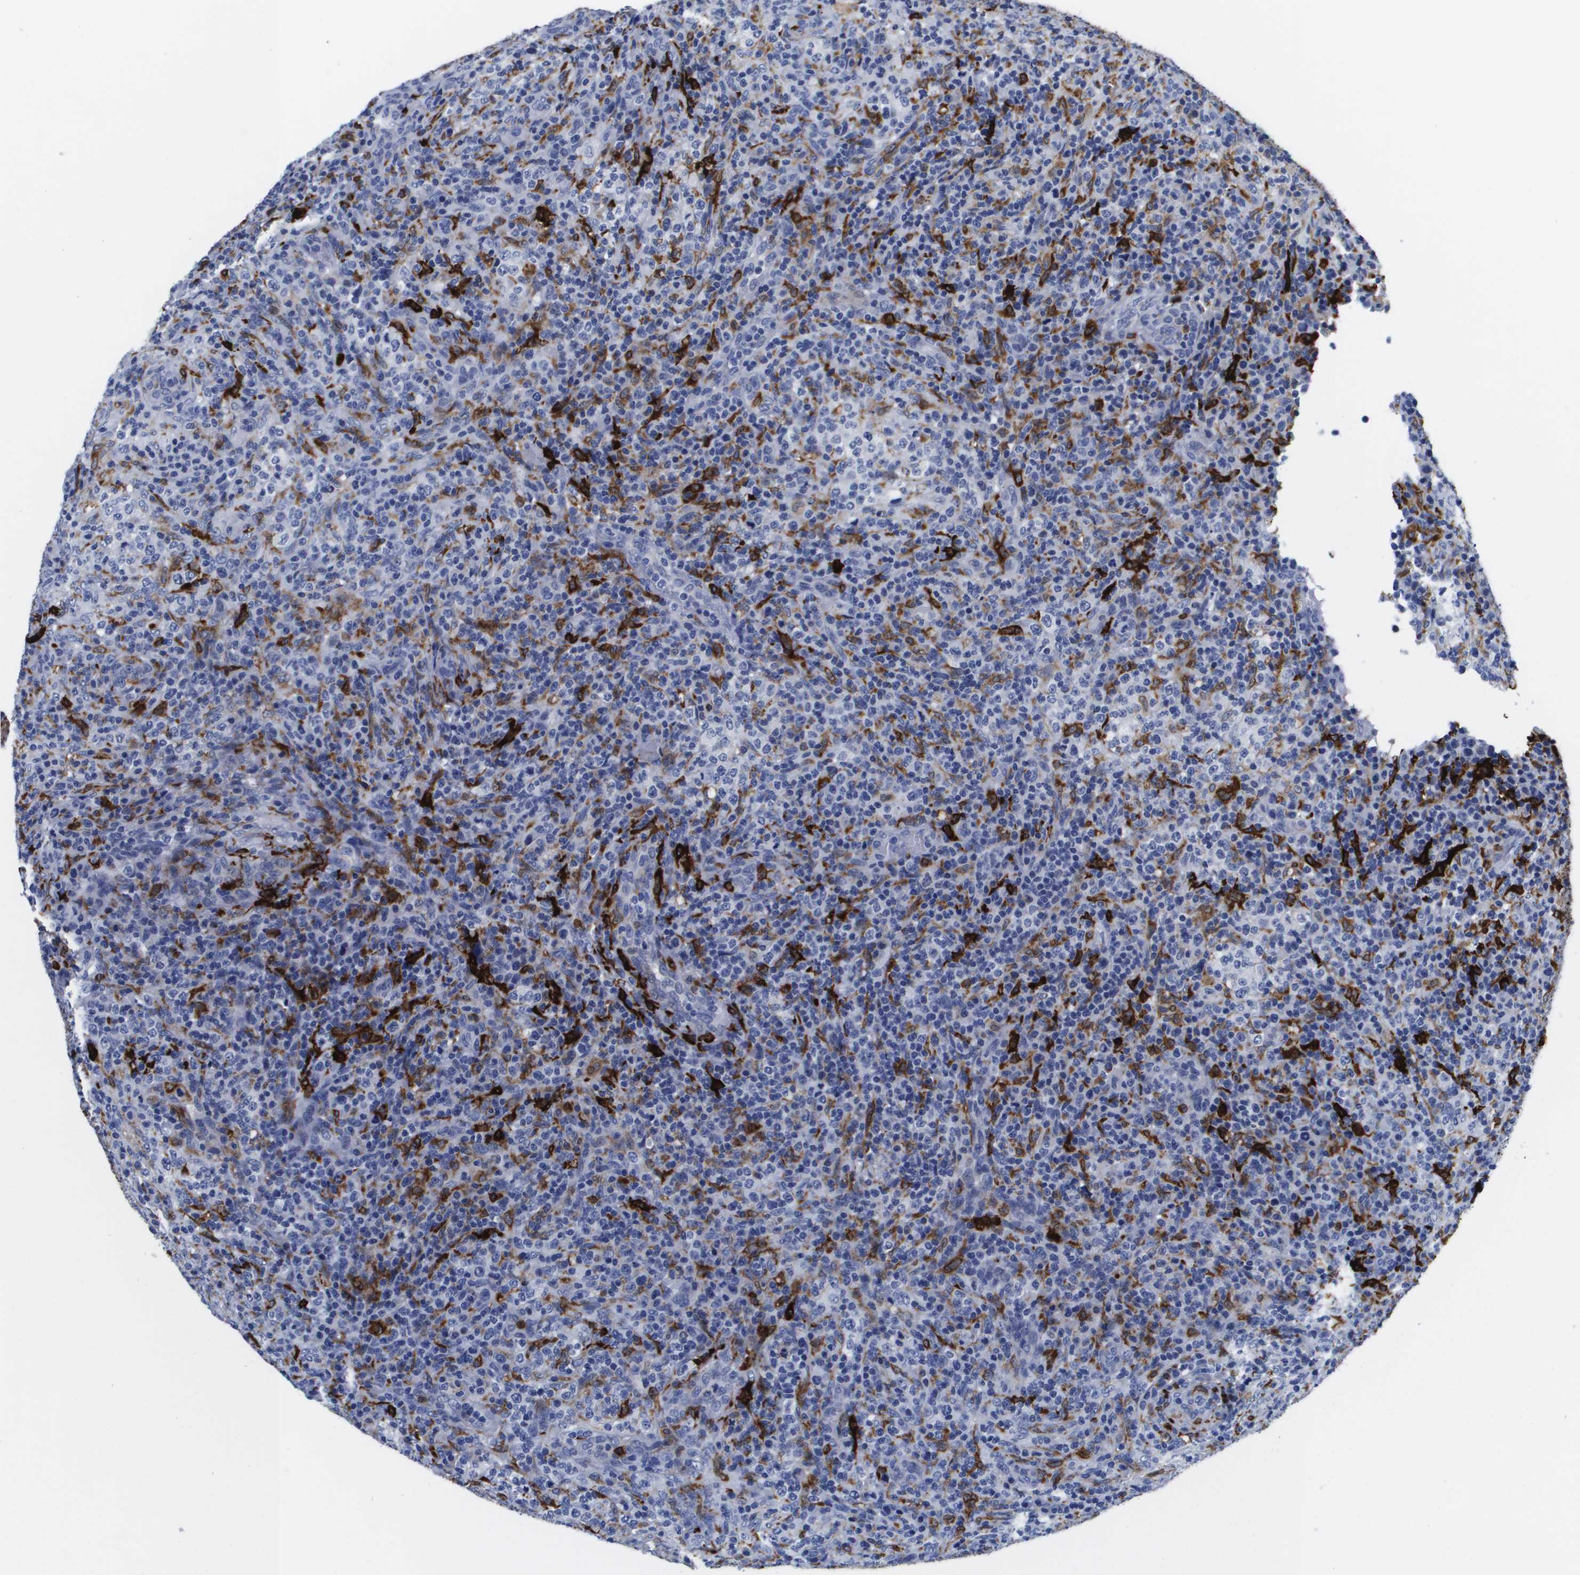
{"staining": {"intensity": "negative", "quantity": "none", "location": "none"}, "tissue": "lymphoma", "cell_type": "Tumor cells", "image_type": "cancer", "snomed": [{"axis": "morphology", "description": "Malignant lymphoma, non-Hodgkin's type, High grade"}, {"axis": "topography", "description": "Lymph node"}], "caption": "IHC of human lymphoma displays no expression in tumor cells.", "gene": "HMOX1", "patient": {"sex": "female", "age": 76}}